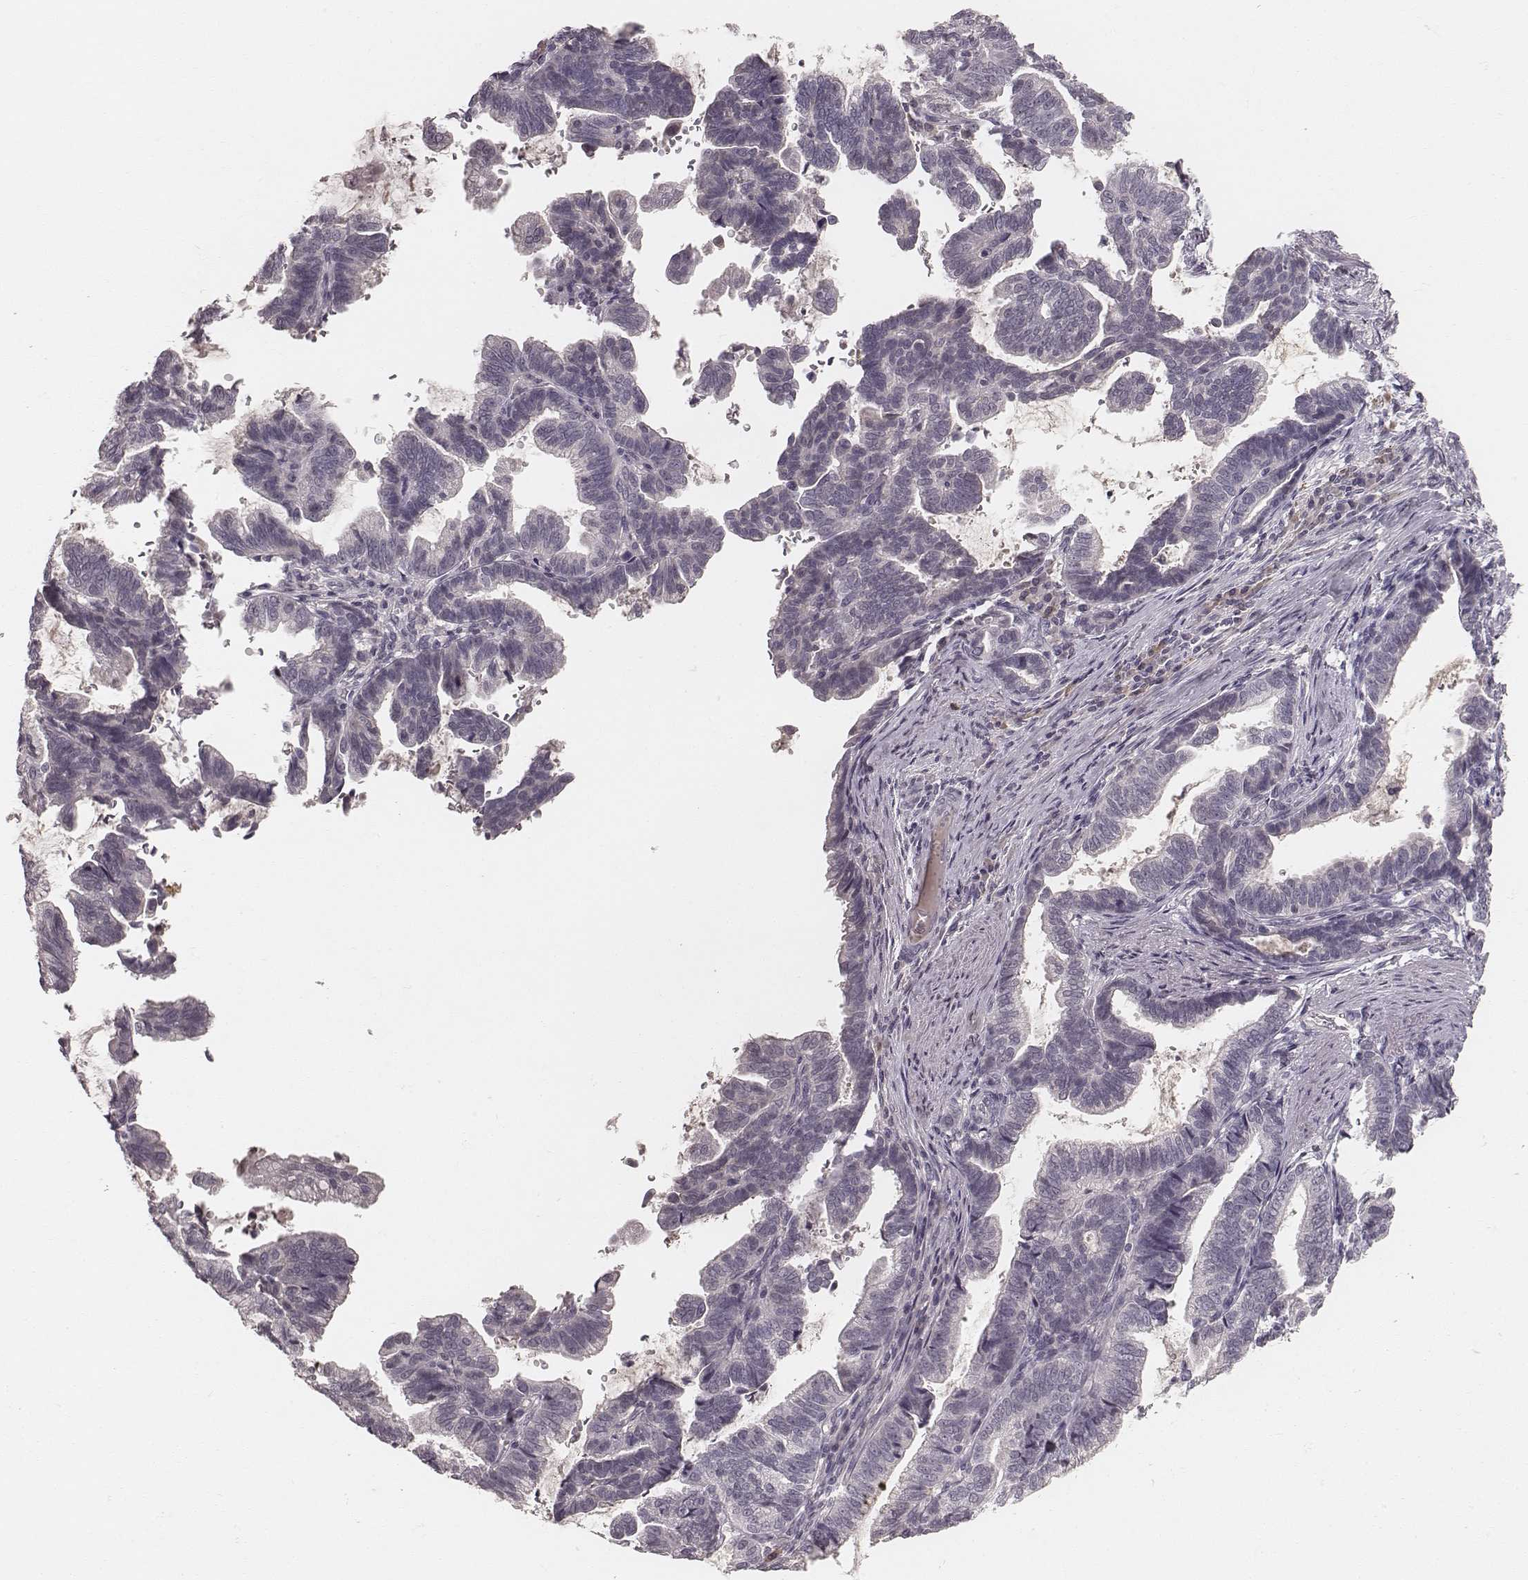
{"staining": {"intensity": "negative", "quantity": "none", "location": "none"}, "tissue": "stomach cancer", "cell_type": "Tumor cells", "image_type": "cancer", "snomed": [{"axis": "morphology", "description": "Adenocarcinoma, NOS"}, {"axis": "topography", "description": "Stomach"}], "caption": "Tumor cells show no significant protein expression in stomach cancer (adenocarcinoma).", "gene": "LY6K", "patient": {"sex": "male", "age": 83}}